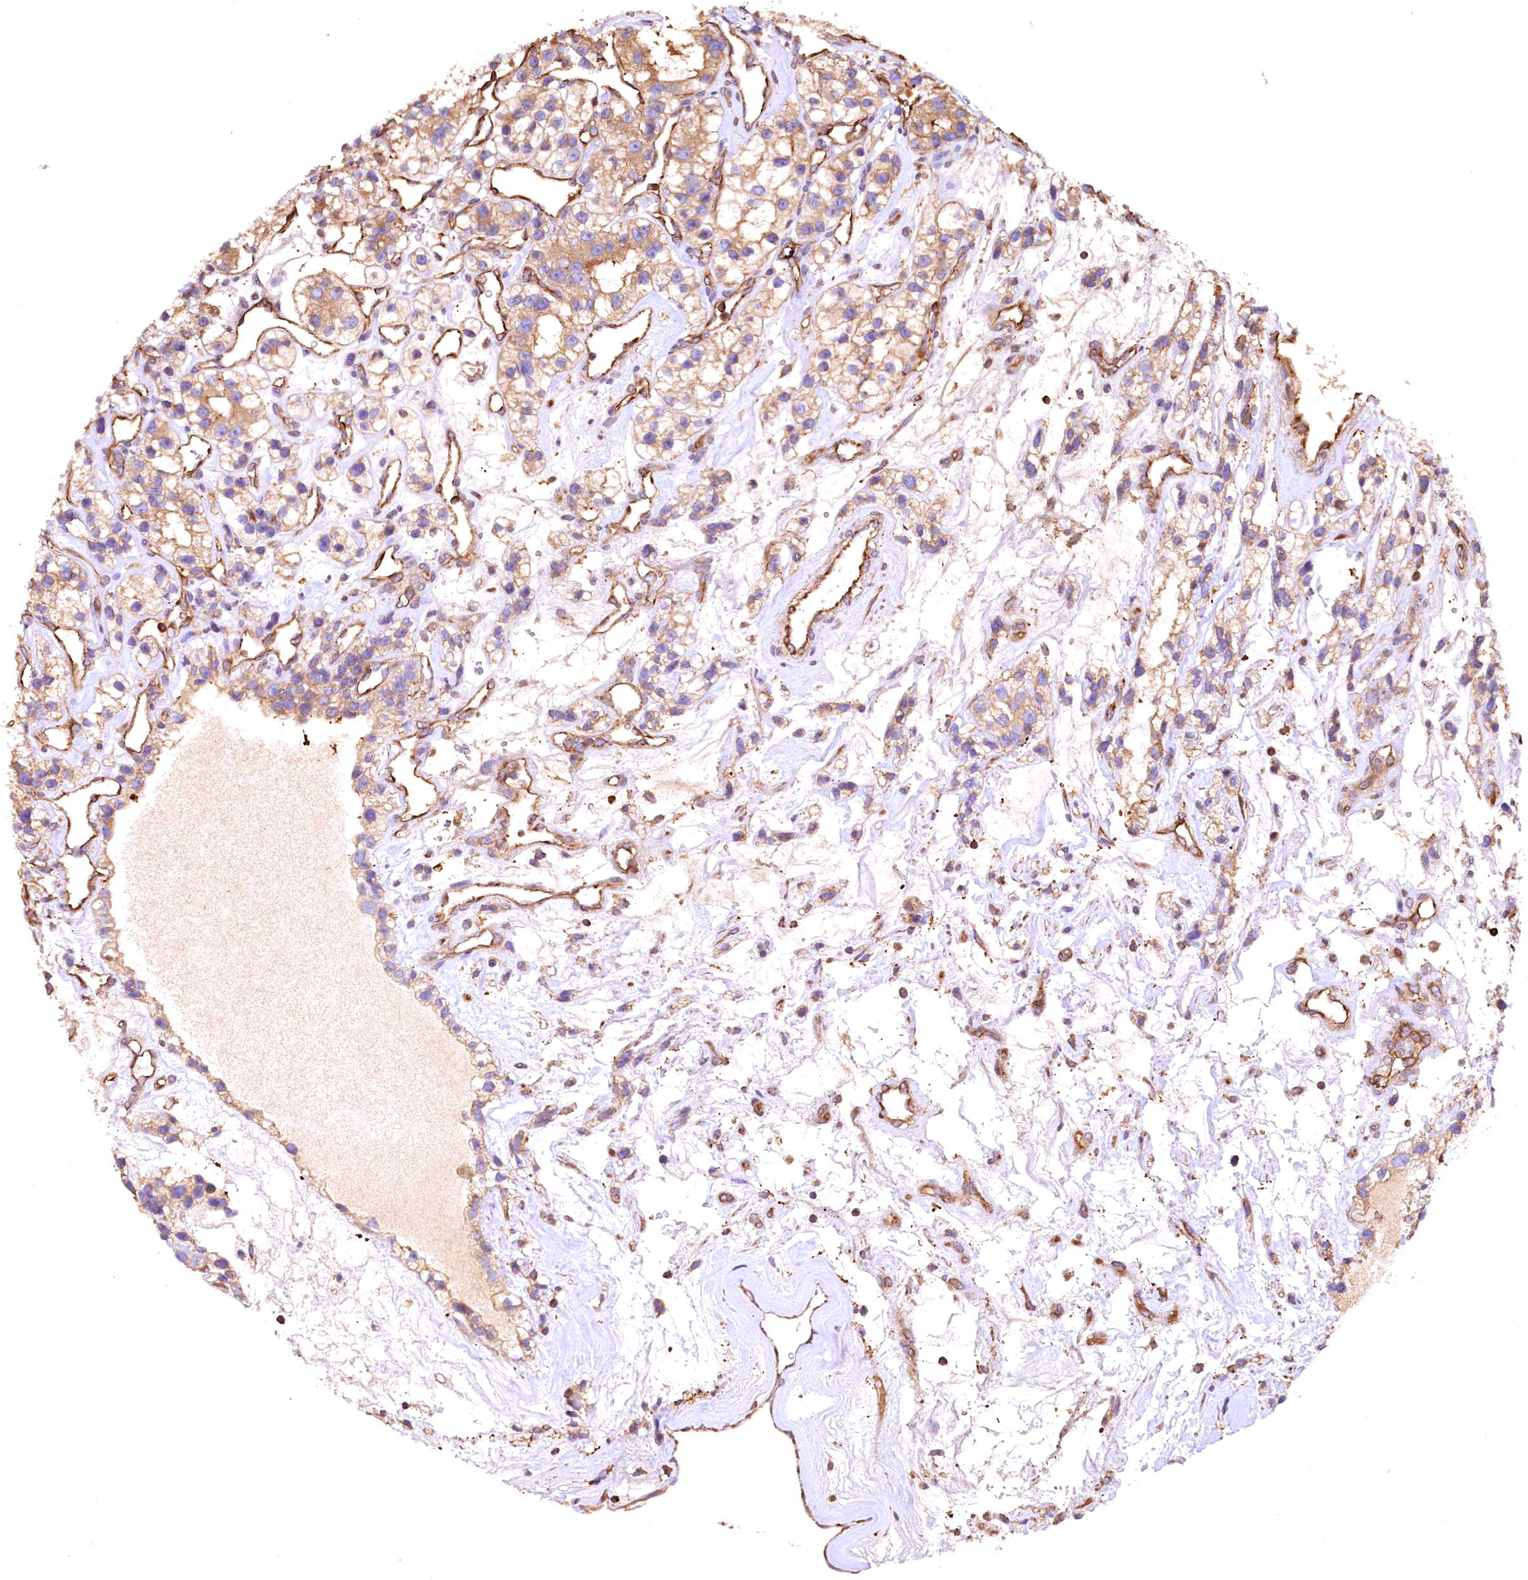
{"staining": {"intensity": "moderate", "quantity": "25%-75%", "location": "cytoplasmic/membranous"}, "tissue": "renal cancer", "cell_type": "Tumor cells", "image_type": "cancer", "snomed": [{"axis": "morphology", "description": "Adenocarcinoma, NOS"}, {"axis": "topography", "description": "Kidney"}], "caption": "Moderate cytoplasmic/membranous staining for a protein is identified in about 25%-75% of tumor cells of adenocarcinoma (renal) using immunohistochemistry.", "gene": "RARS2", "patient": {"sex": "female", "age": 57}}